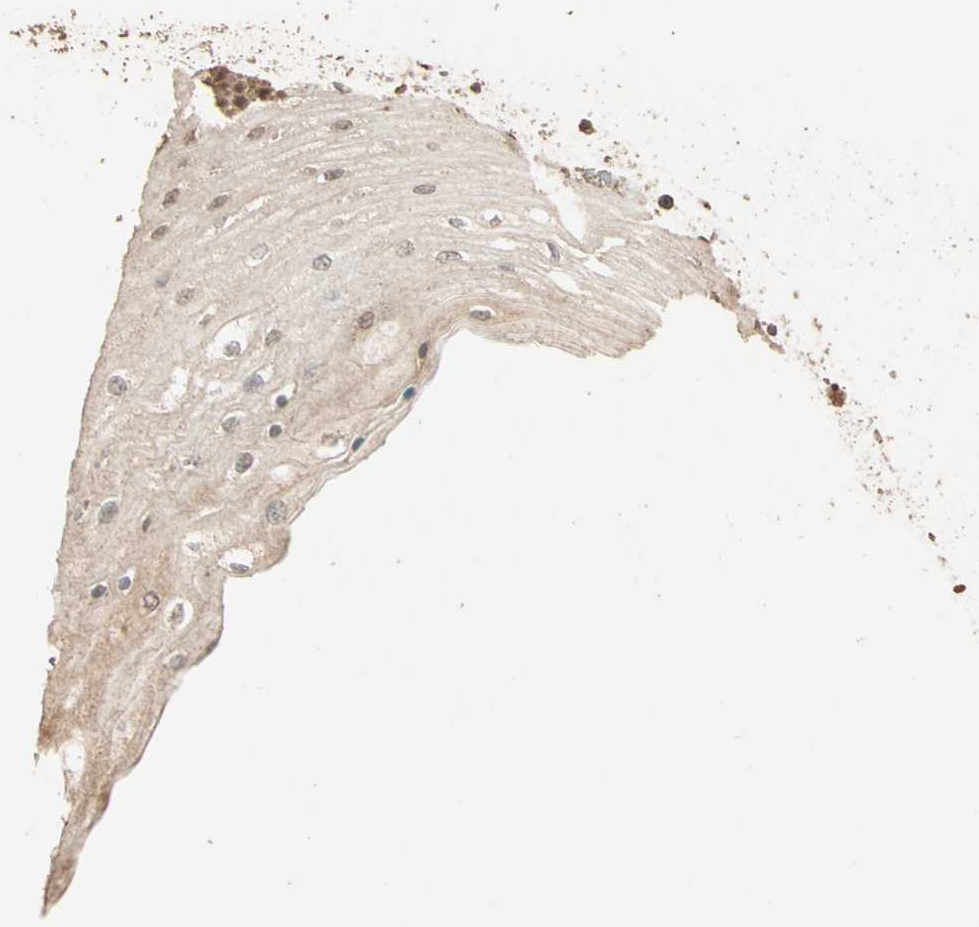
{"staining": {"intensity": "moderate", "quantity": ">75%", "location": "cytoplasmic/membranous,nuclear"}, "tissue": "skin", "cell_type": "Epidermal cells", "image_type": "normal", "snomed": [{"axis": "morphology", "description": "Normal tissue, NOS"}, {"axis": "topography", "description": "Anal"}], "caption": "Protein staining of benign skin shows moderate cytoplasmic/membranous,nuclear expression in about >75% of epidermal cells.", "gene": "ZBTB33", "patient": {"sex": "female", "age": 46}}